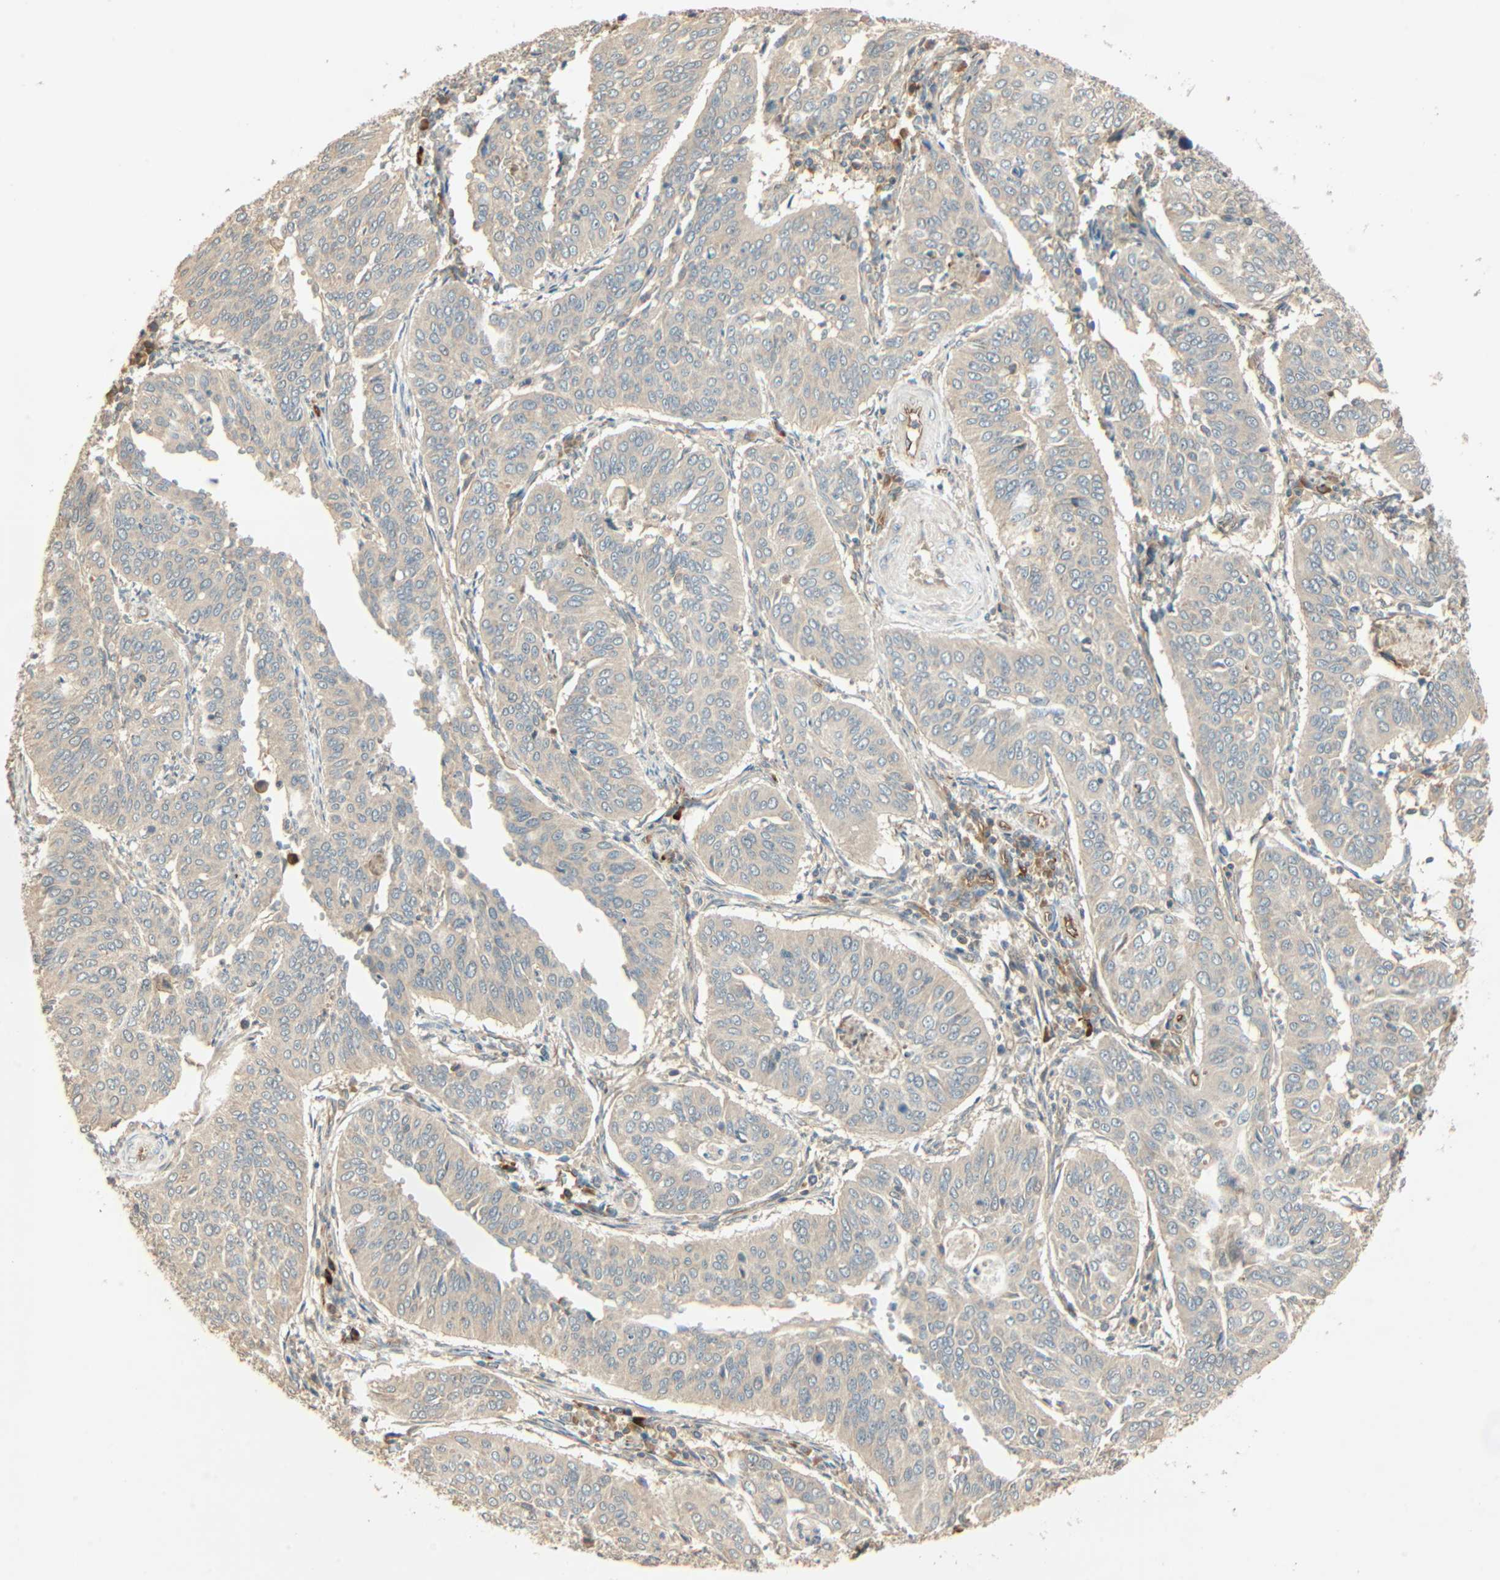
{"staining": {"intensity": "negative", "quantity": "none", "location": "none"}, "tissue": "cervical cancer", "cell_type": "Tumor cells", "image_type": "cancer", "snomed": [{"axis": "morphology", "description": "Normal tissue, NOS"}, {"axis": "morphology", "description": "Squamous cell carcinoma, NOS"}, {"axis": "topography", "description": "Cervix"}], "caption": "Human cervical cancer stained for a protein using immunohistochemistry exhibits no expression in tumor cells.", "gene": "GALK1", "patient": {"sex": "female", "age": 39}}